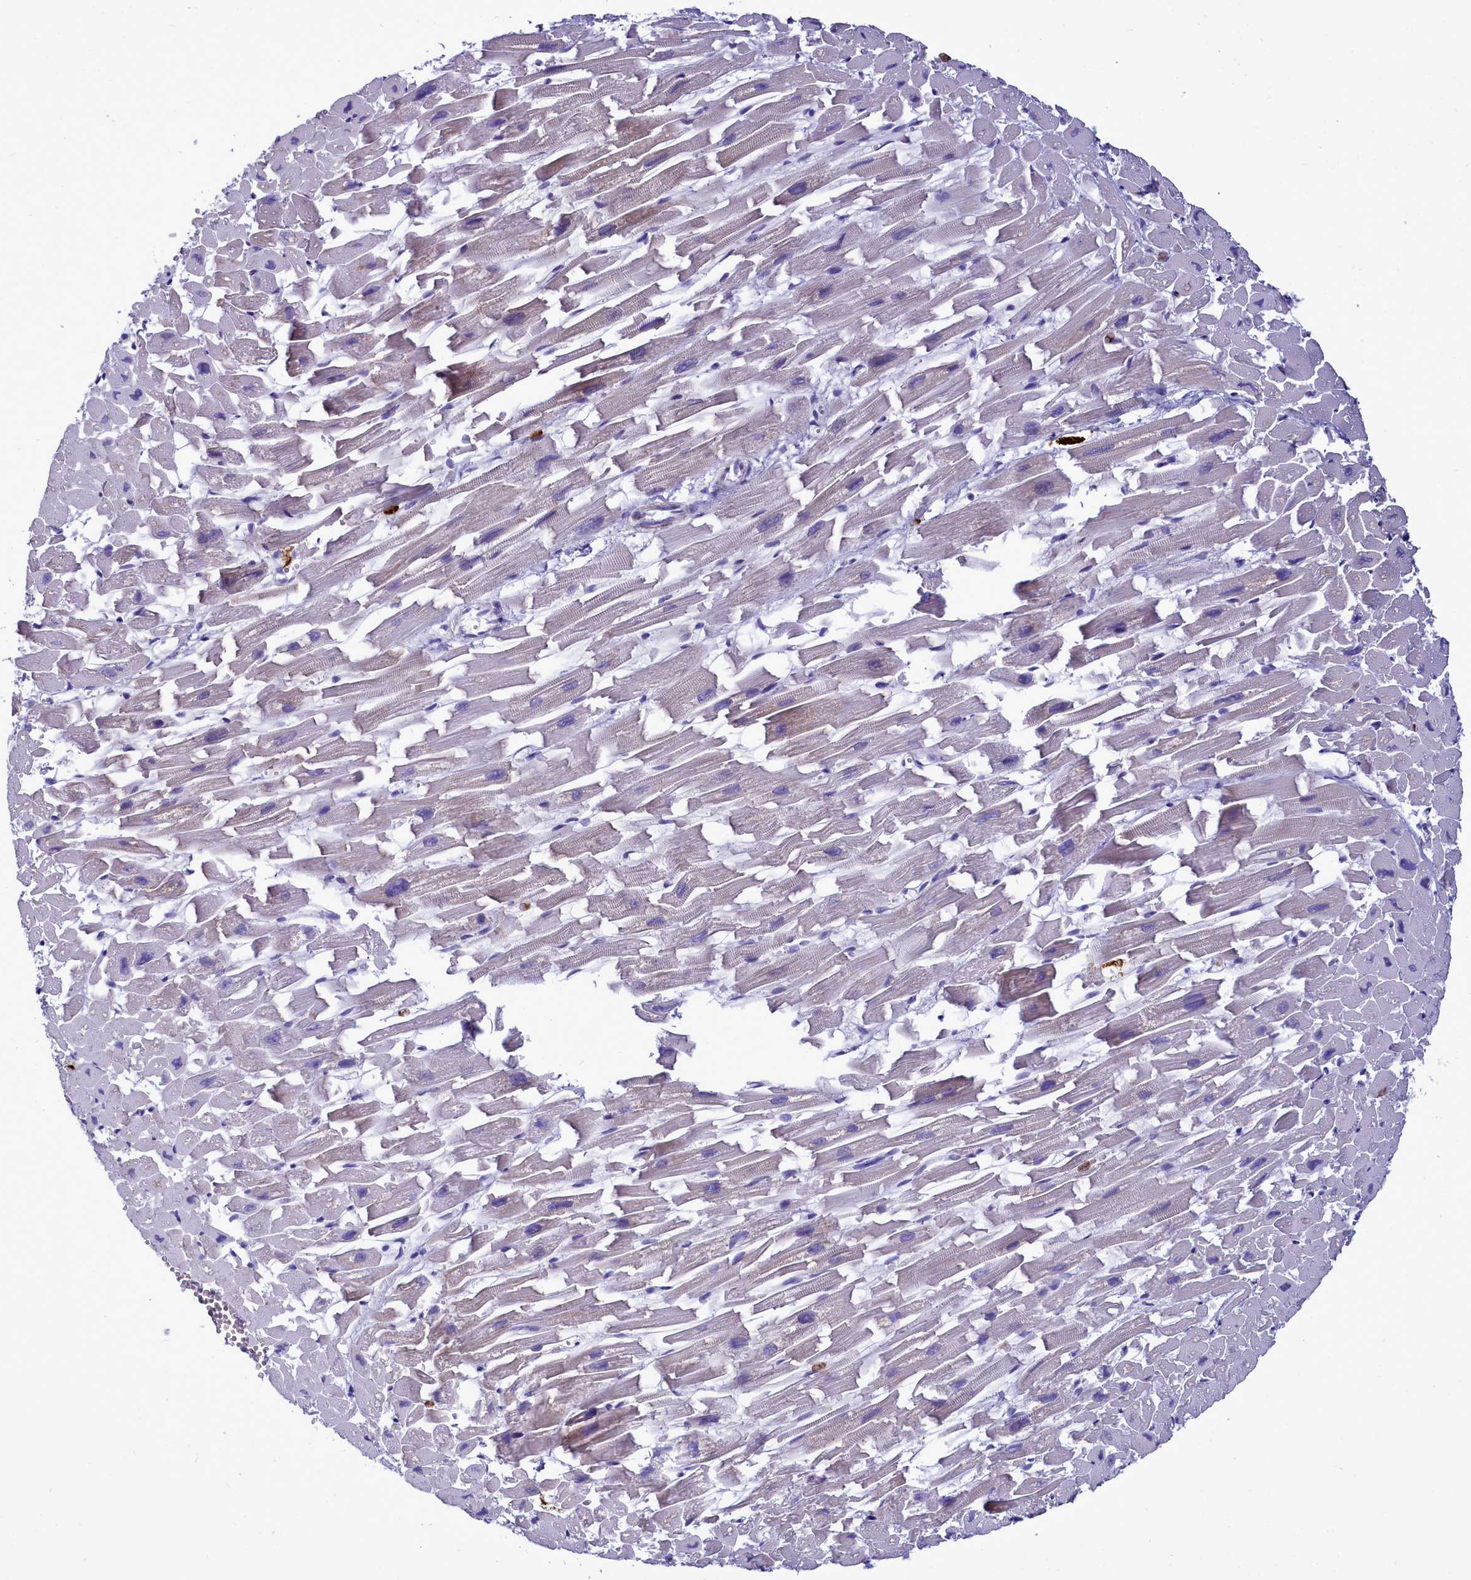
{"staining": {"intensity": "weak", "quantity": "<25%", "location": "cytoplasmic/membranous"}, "tissue": "heart muscle", "cell_type": "Cardiomyocytes", "image_type": "normal", "snomed": [{"axis": "morphology", "description": "Normal tissue, NOS"}, {"axis": "topography", "description": "Heart"}], "caption": "This is a image of immunohistochemistry staining of unremarkable heart muscle, which shows no staining in cardiomyocytes. The staining is performed using DAB brown chromogen with nuclei counter-stained in using hematoxylin.", "gene": "POM121L2", "patient": {"sex": "female", "age": 64}}